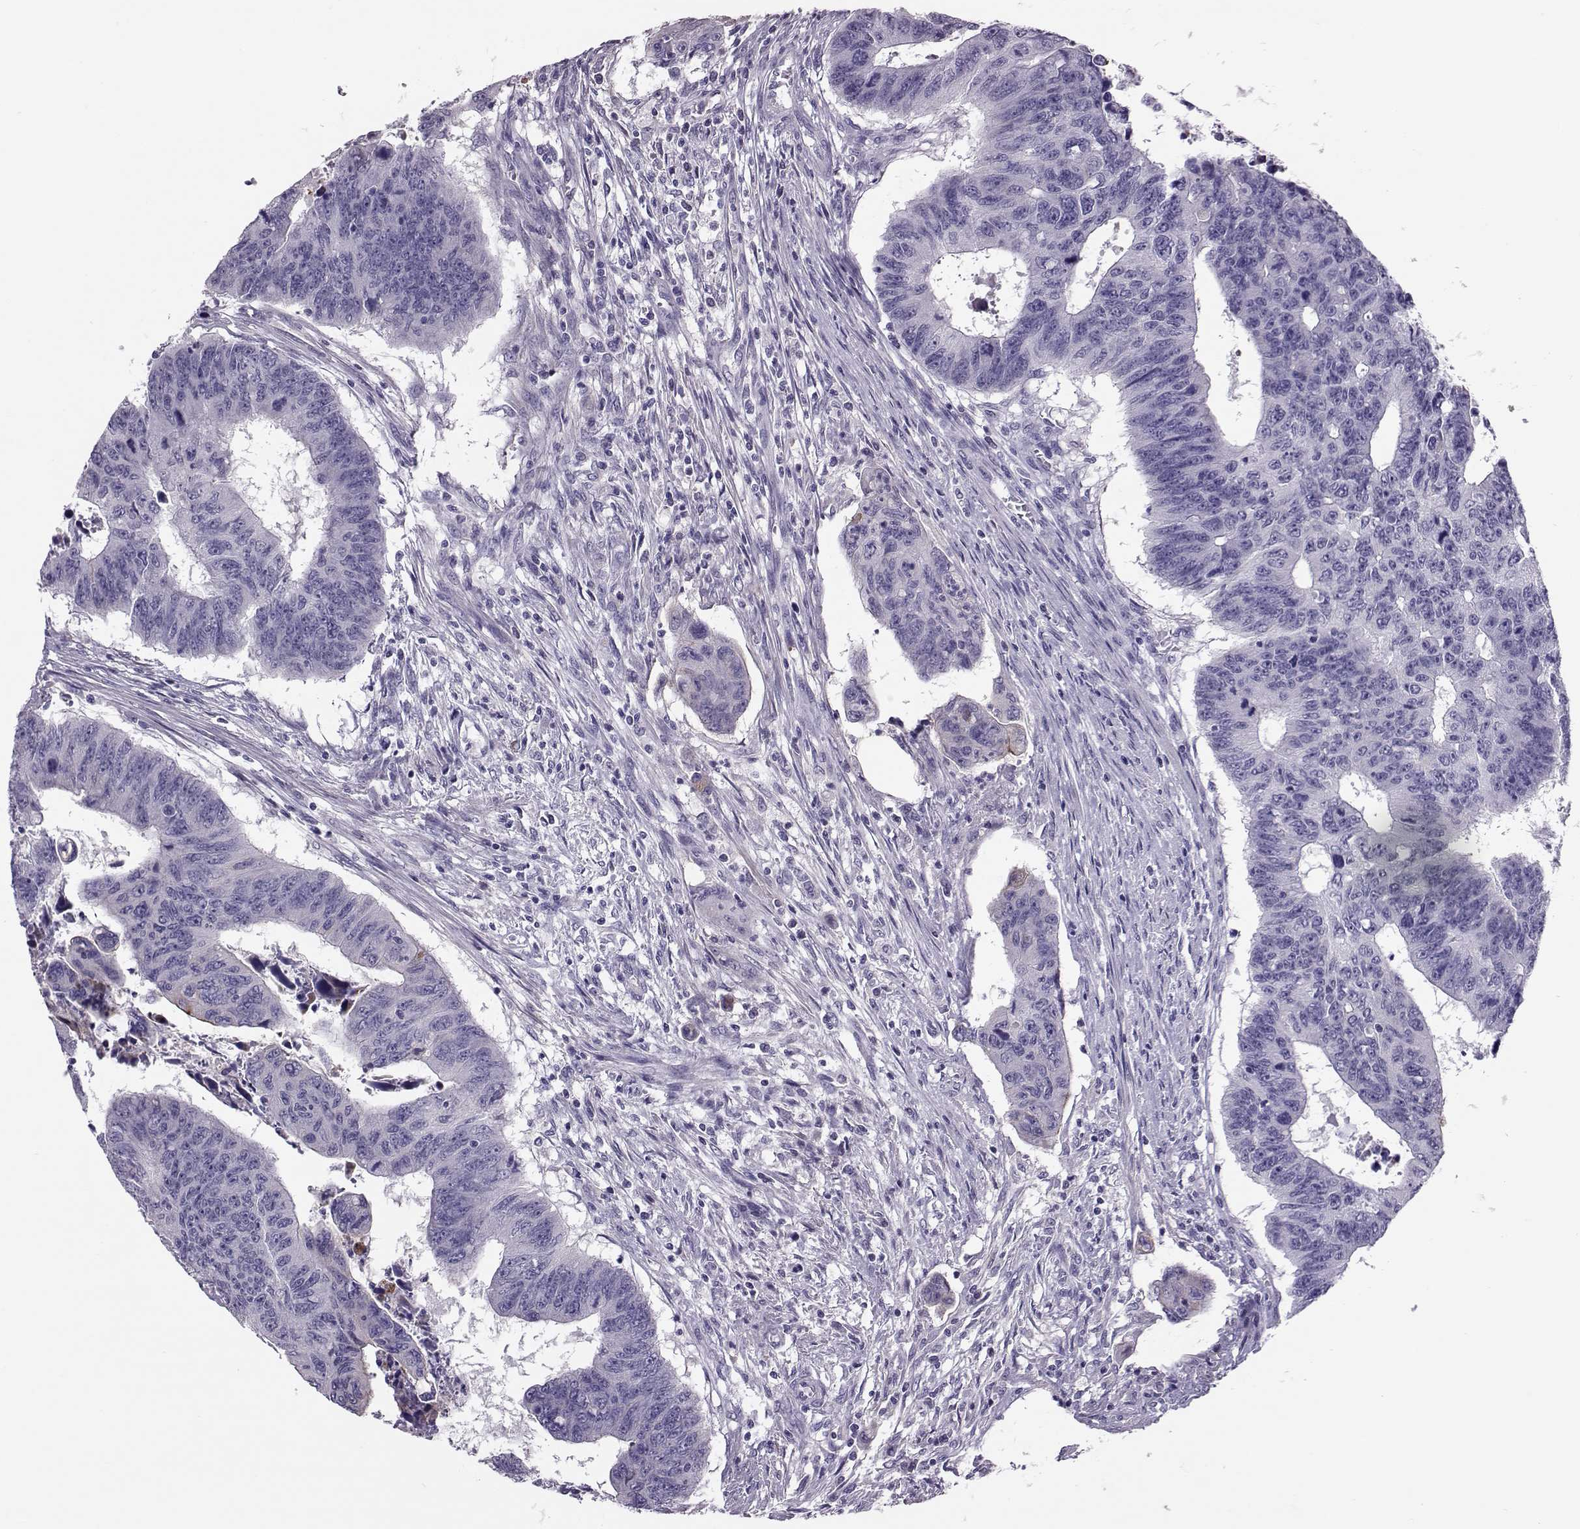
{"staining": {"intensity": "negative", "quantity": "none", "location": "none"}, "tissue": "colorectal cancer", "cell_type": "Tumor cells", "image_type": "cancer", "snomed": [{"axis": "morphology", "description": "Adenocarcinoma, NOS"}, {"axis": "topography", "description": "Rectum"}], "caption": "Immunohistochemistry of colorectal adenocarcinoma reveals no staining in tumor cells.", "gene": "DNAAF1", "patient": {"sex": "female", "age": 85}}